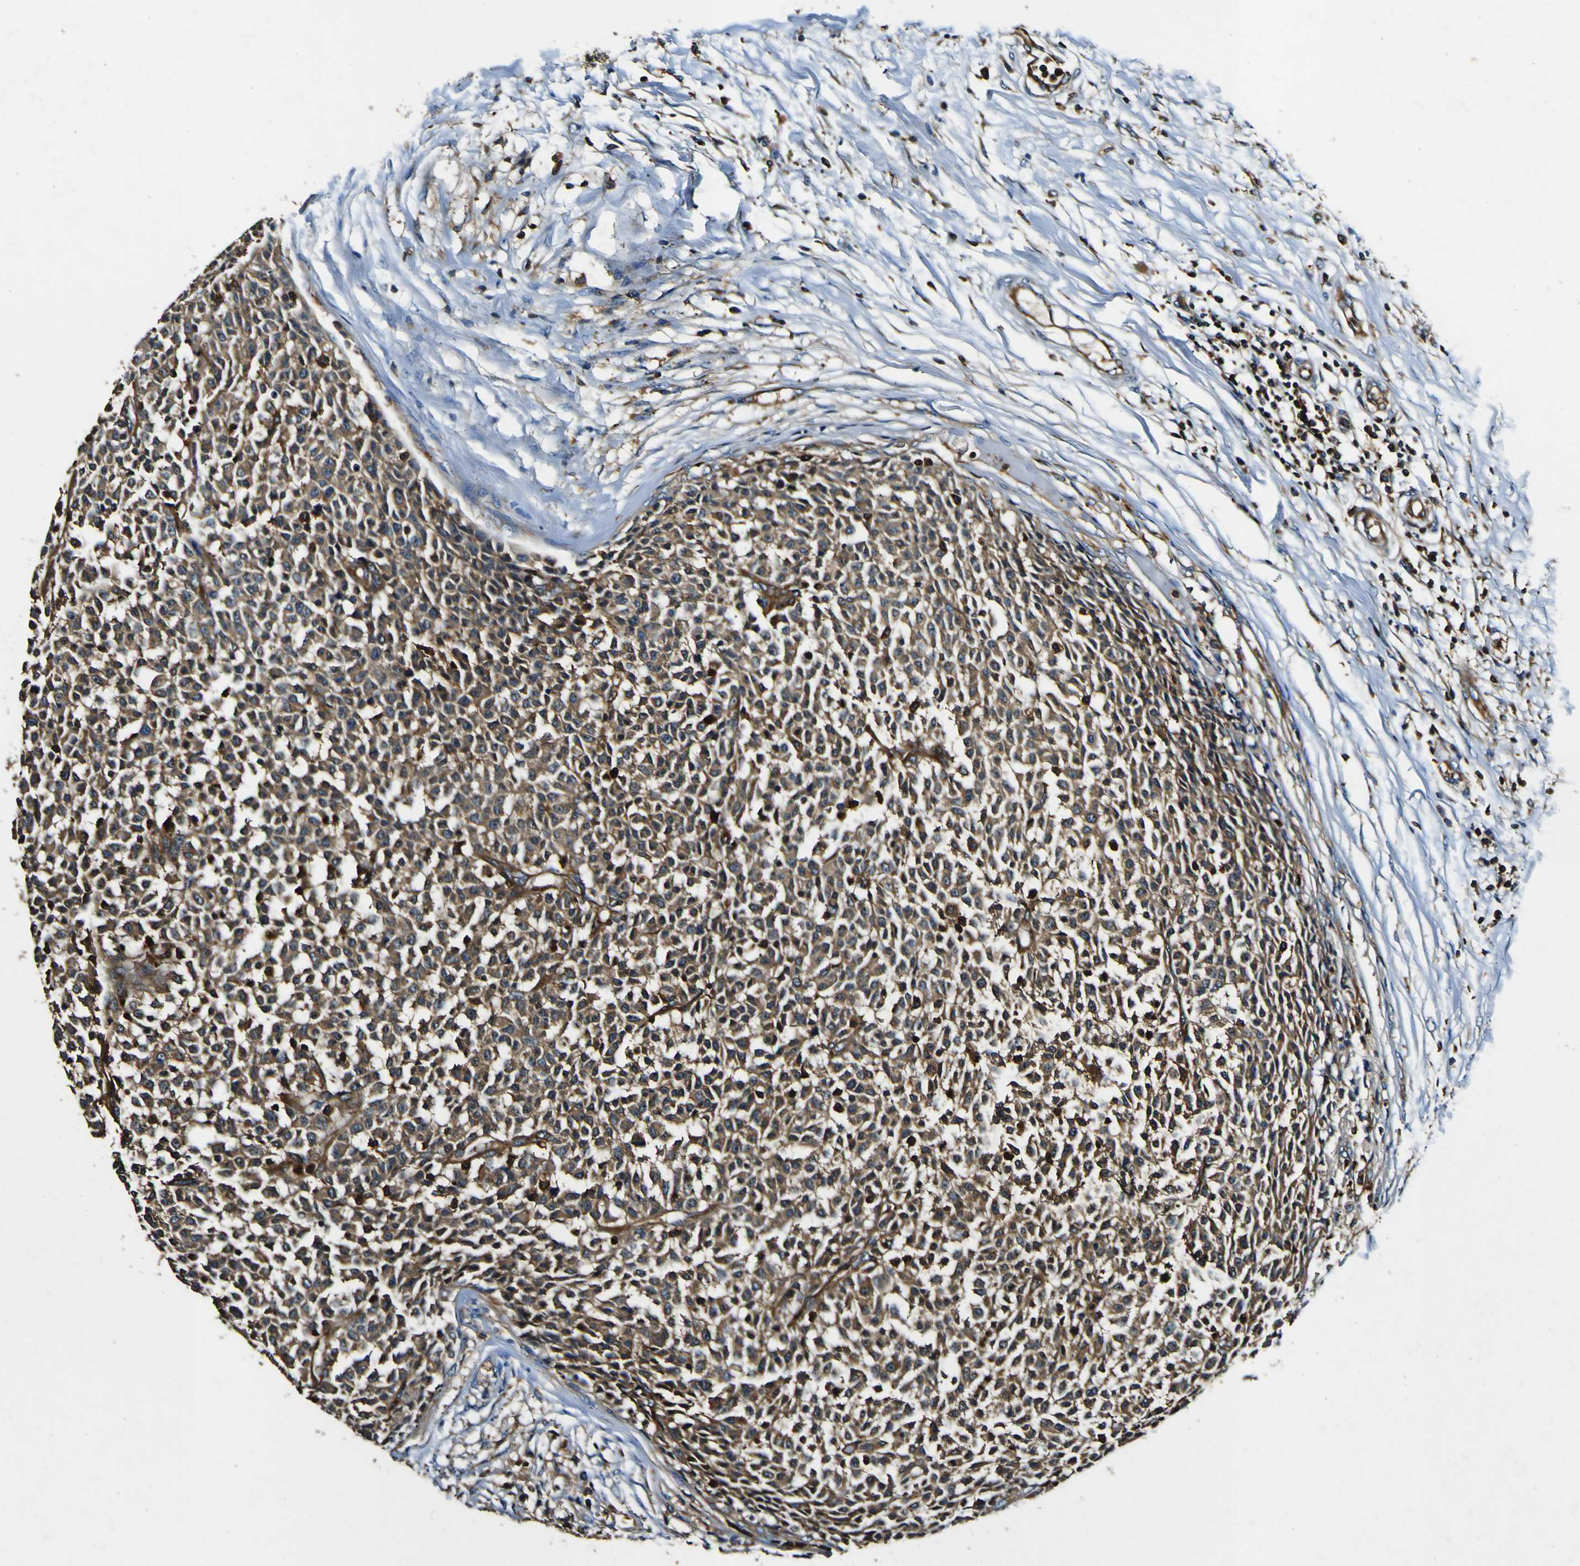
{"staining": {"intensity": "moderate", "quantity": ">75%", "location": "cytoplasmic/membranous"}, "tissue": "testis cancer", "cell_type": "Tumor cells", "image_type": "cancer", "snomed": [{"axis": "morphology", "description": "Seminoma, NOS"}, {"axis": "topography", "description": "Testis"}], "caption": "A micrograph showing moderate cytoplasmic/membranous staining in about >75% of tumor cells in testis seminoma, as visualized by brown immunohistochemical staining.", "gene": "RHOT2", "patient": {"sex": "male", "age": 59}}